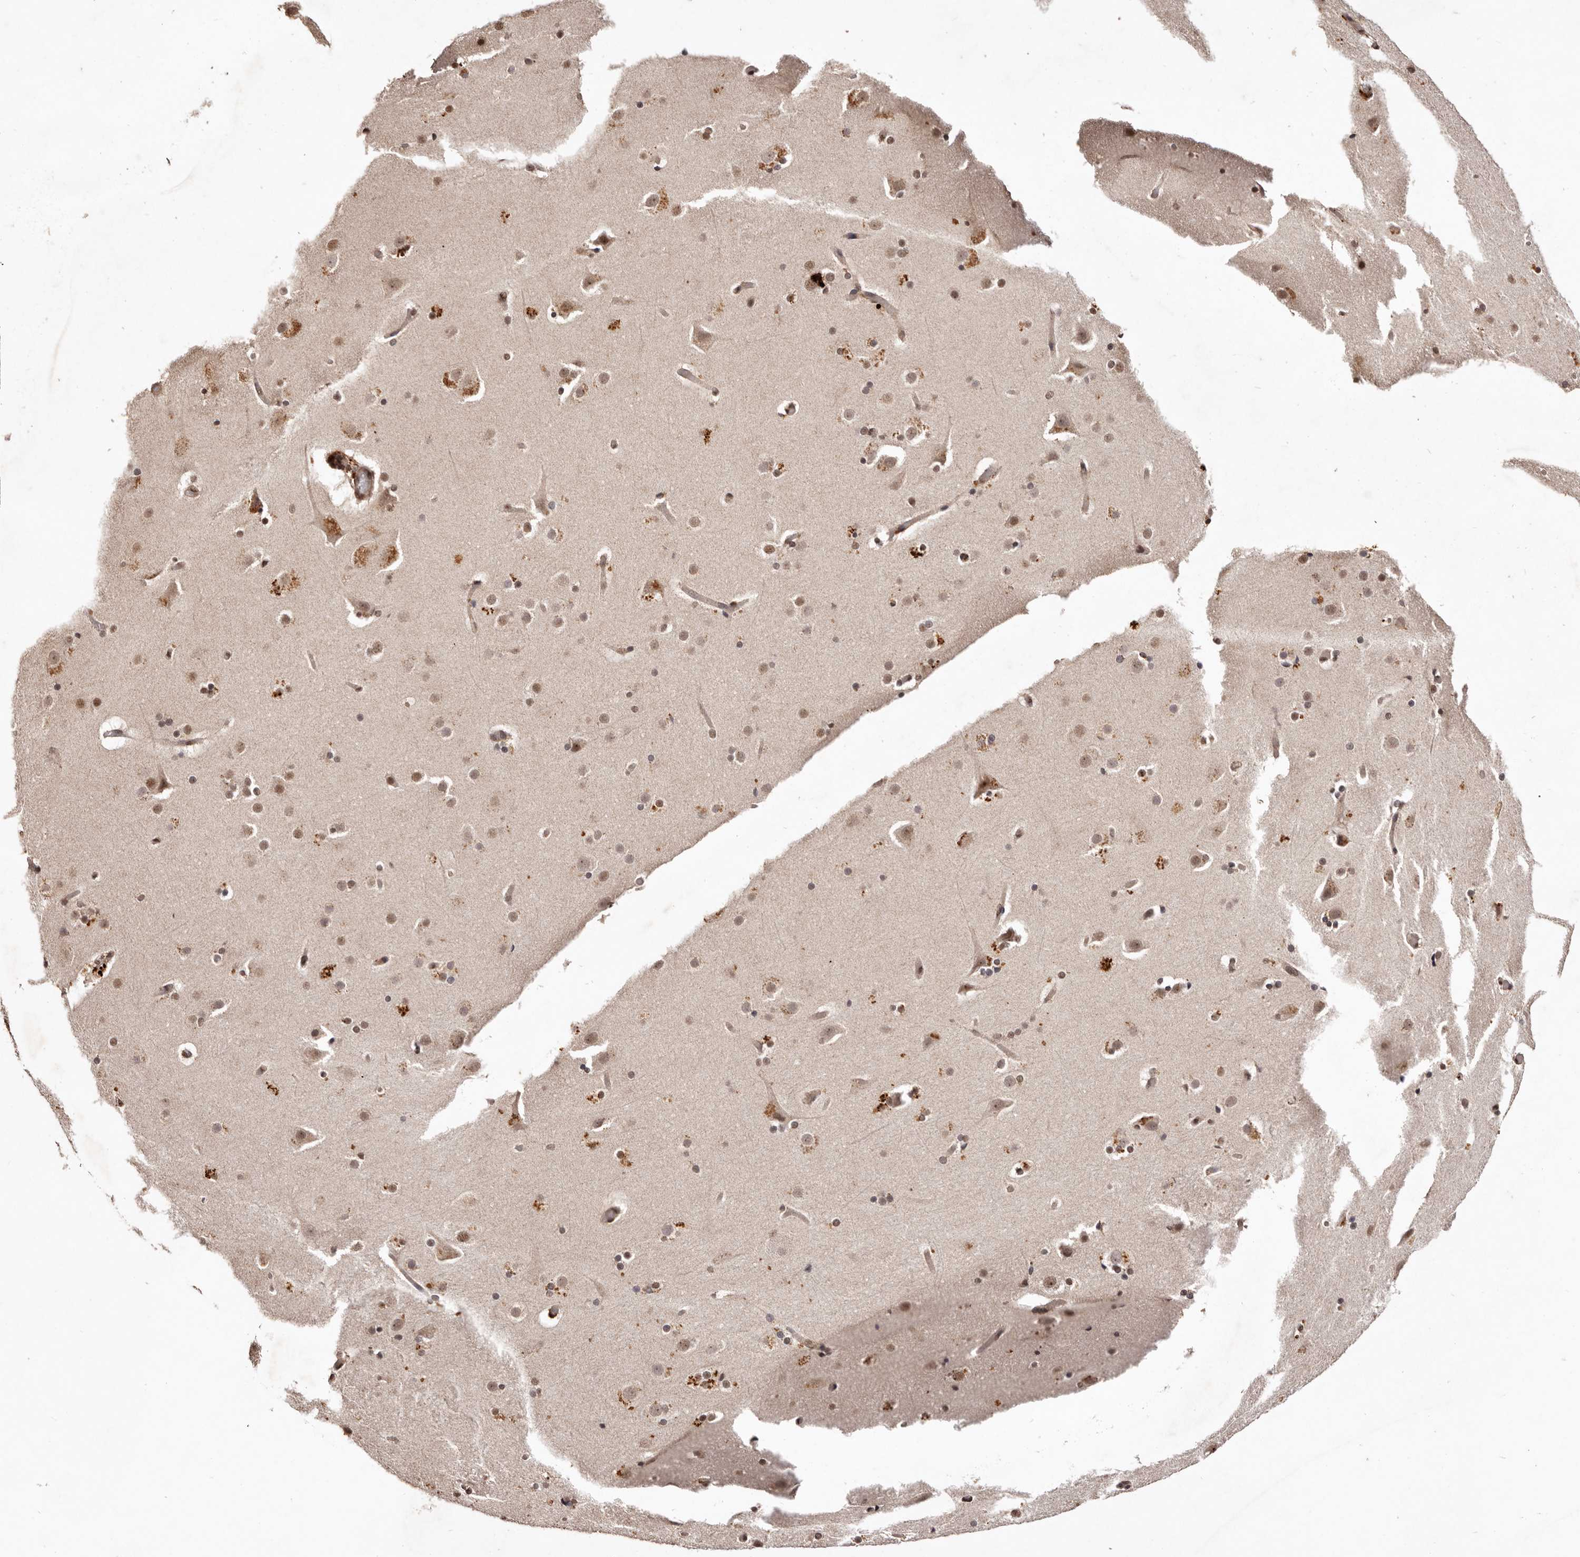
{"staining": {"intensity": "weak", "quantity": ">75%", "location": "cytoplasmic/membranous,nuclear"}, "tissue": "cerebral cortex", "cell_type": "Endothelial cells", "image_type": "normal", "snomed": [{"axis": "morphology", "description": "Normal tissue, NOS"}, {"axis": "topography", "description": "Cerebral cortex"}], "caption": "Immunohistochemistry (IHC) of unremarkable human cerebral cortex reveals low levels of weak cytoplasmic/membranous,nuclear expression in about >75% of endothelial cells. (DAB IHC with brightfield microscopy, high magnification).", "gene": "NOTCH1", "patient": {"sex": "male", "age": 57}}